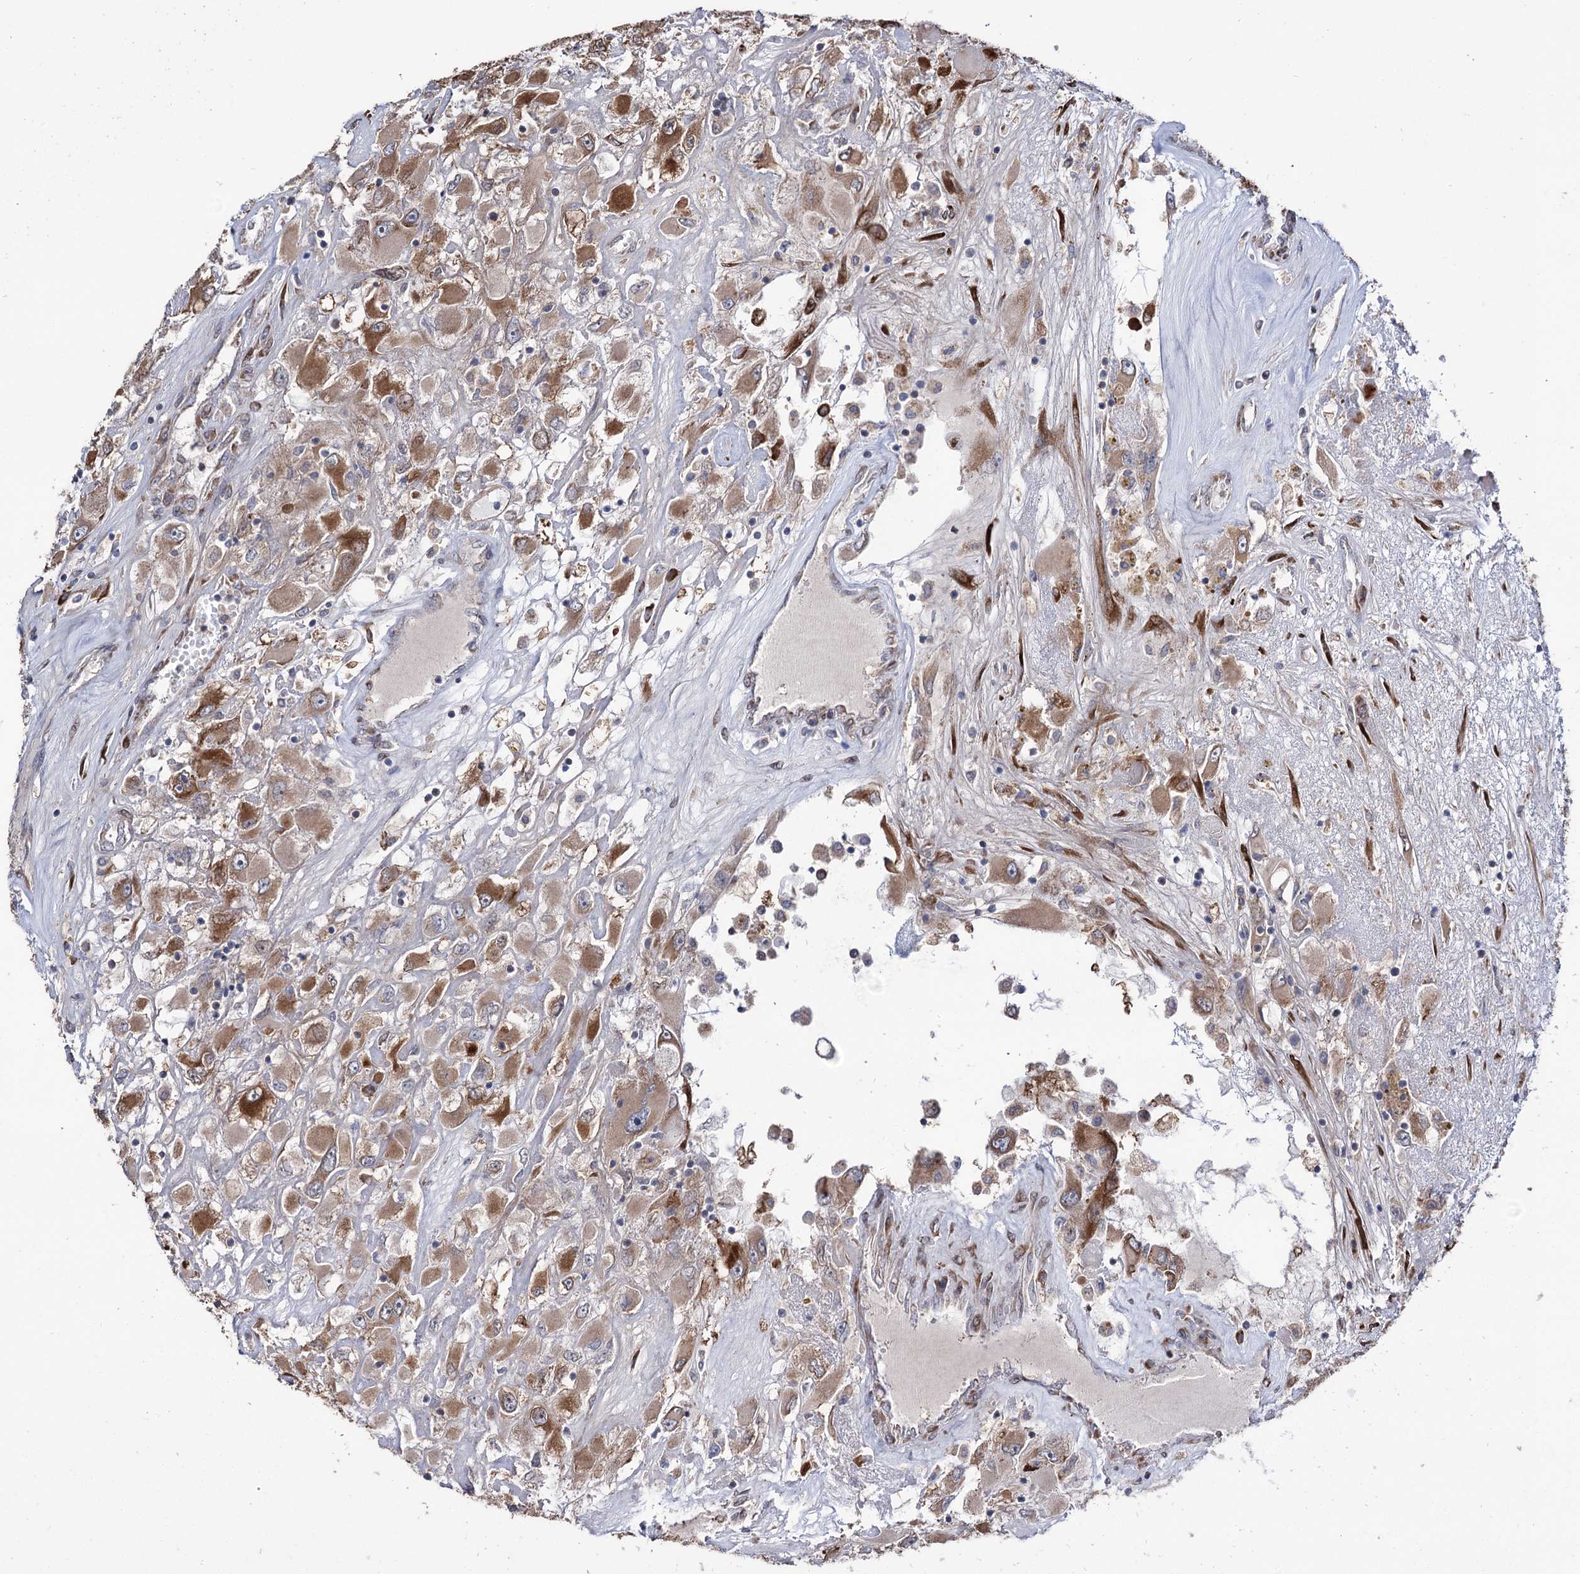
{"staining": {"intensity": "moderate", "quantity": ">75%", "location": "cytoplasmic/membranous"}, "tissue": "renal cancer", "cell_type": "Tumor cells", "image_type": "cancer", "snomed": [{"axis": "morphology", "description": "Adenocarcinoma, NOS"}, {"axis": "topography", "description": "Kidney"}], "caption": "Immunohistochemistry (IHC) photomicrograph of neoplastic tissue: human renal cancer stained using immunohistochemistry (IHC) displays medium levels of moderate protein expression localized specifically in the cytoplasmic/membranous of tumor cells, appearing as a cytoplasmic/membranous brown color.", "gene": "CDAN1", "patient": {"sex": "female", "age": 52}}